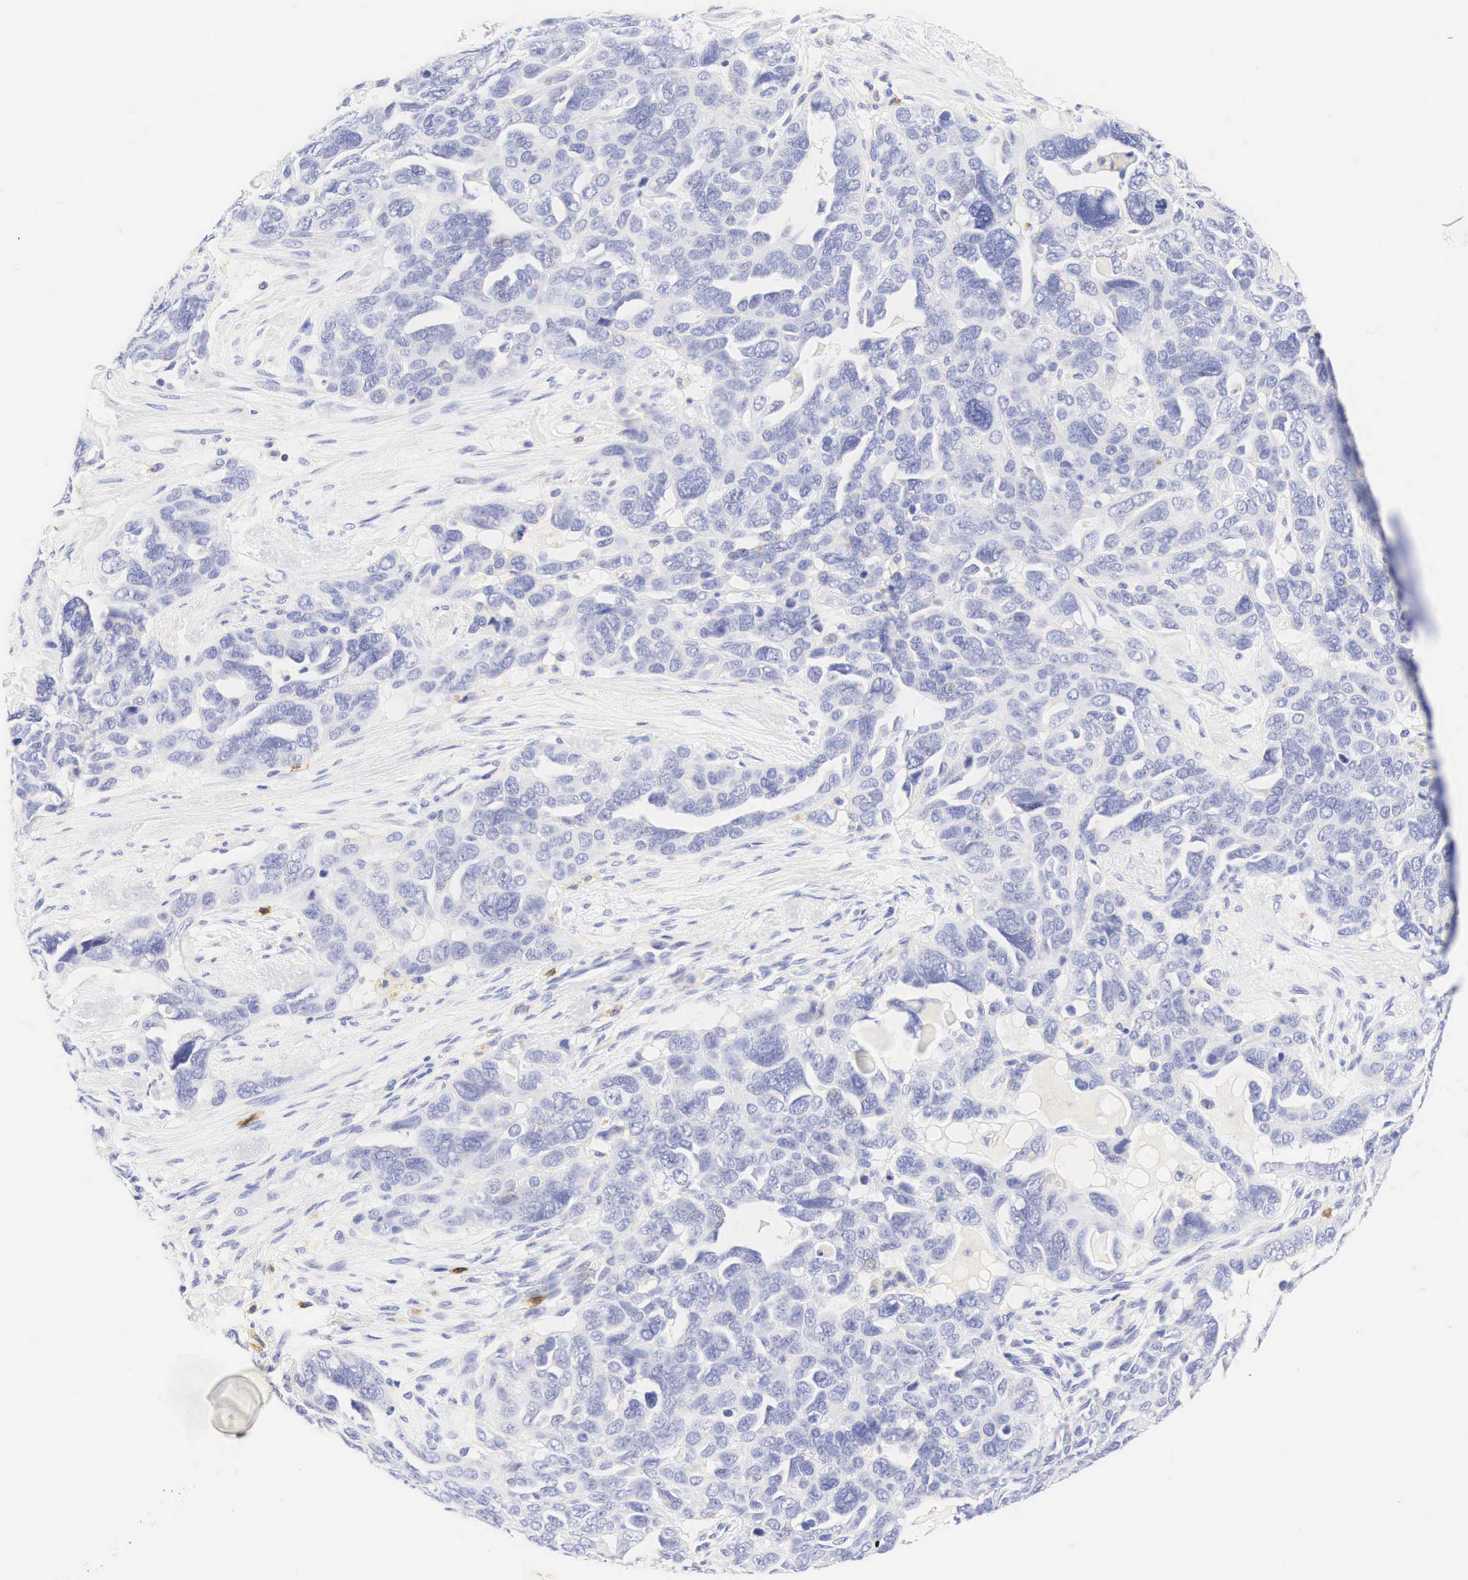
{"staining": {"intensity": "negative", "quantity": "none", "location": "none"}, "tissue": "ovarian cancer", "cell_type": "Tumor cells", "image_type": "cancer", "snomed": [{"axis": "morphology", "description": "Cystadenocarcinoma, serous, NOS"}, {"axis": "topography", "description": "Ovary"}], "caption": "This is an immunohistochemistry histopathology image of human ovarian serous cystadenocarcinoma. There is no positivity in tumor cells.", "gene": "CD8A", "patient": {"sex": "female", "age": 63}}